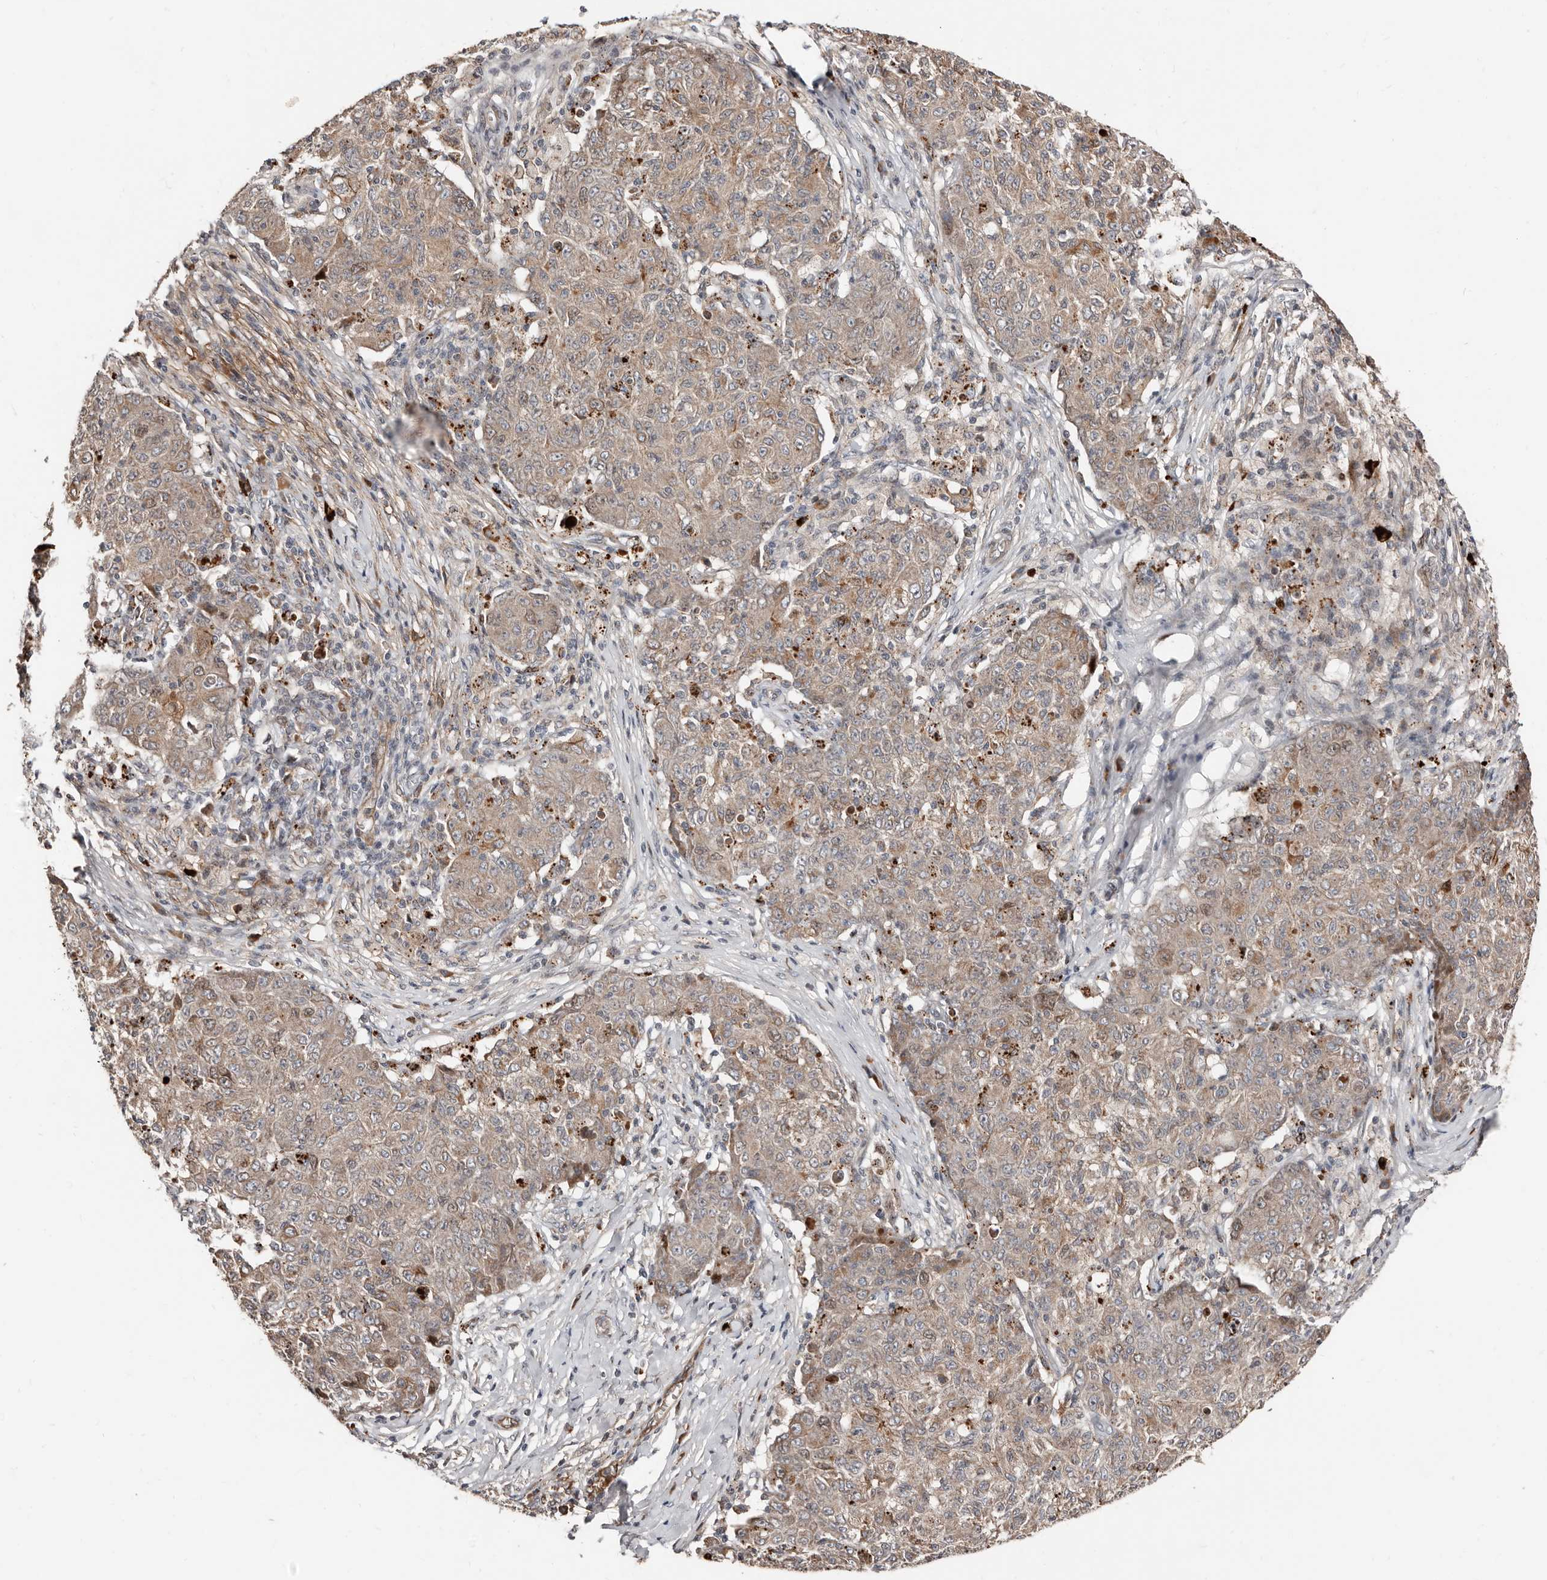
{"staining": {"intensity": "weak", "quantity": ">75%", "location": "cytoplasmic/membranous"}, "tissue": "ovarian cancer", "cell_type": "Tumor cells", "image_type": "cancer", "snomed": [{"axis": "morphology", "description": "Carcinoma, endometroid"}, {"axis": "topography", "description": "Ovary"}], "caption": "Protein expression analysis of ovarian endometroid carcinoma shows weak cytoplasmic/membranous expression in approximately >75% of tumor cells.", "gene": "SMYD4", "patient": {"sex": "female", "age": 42}}